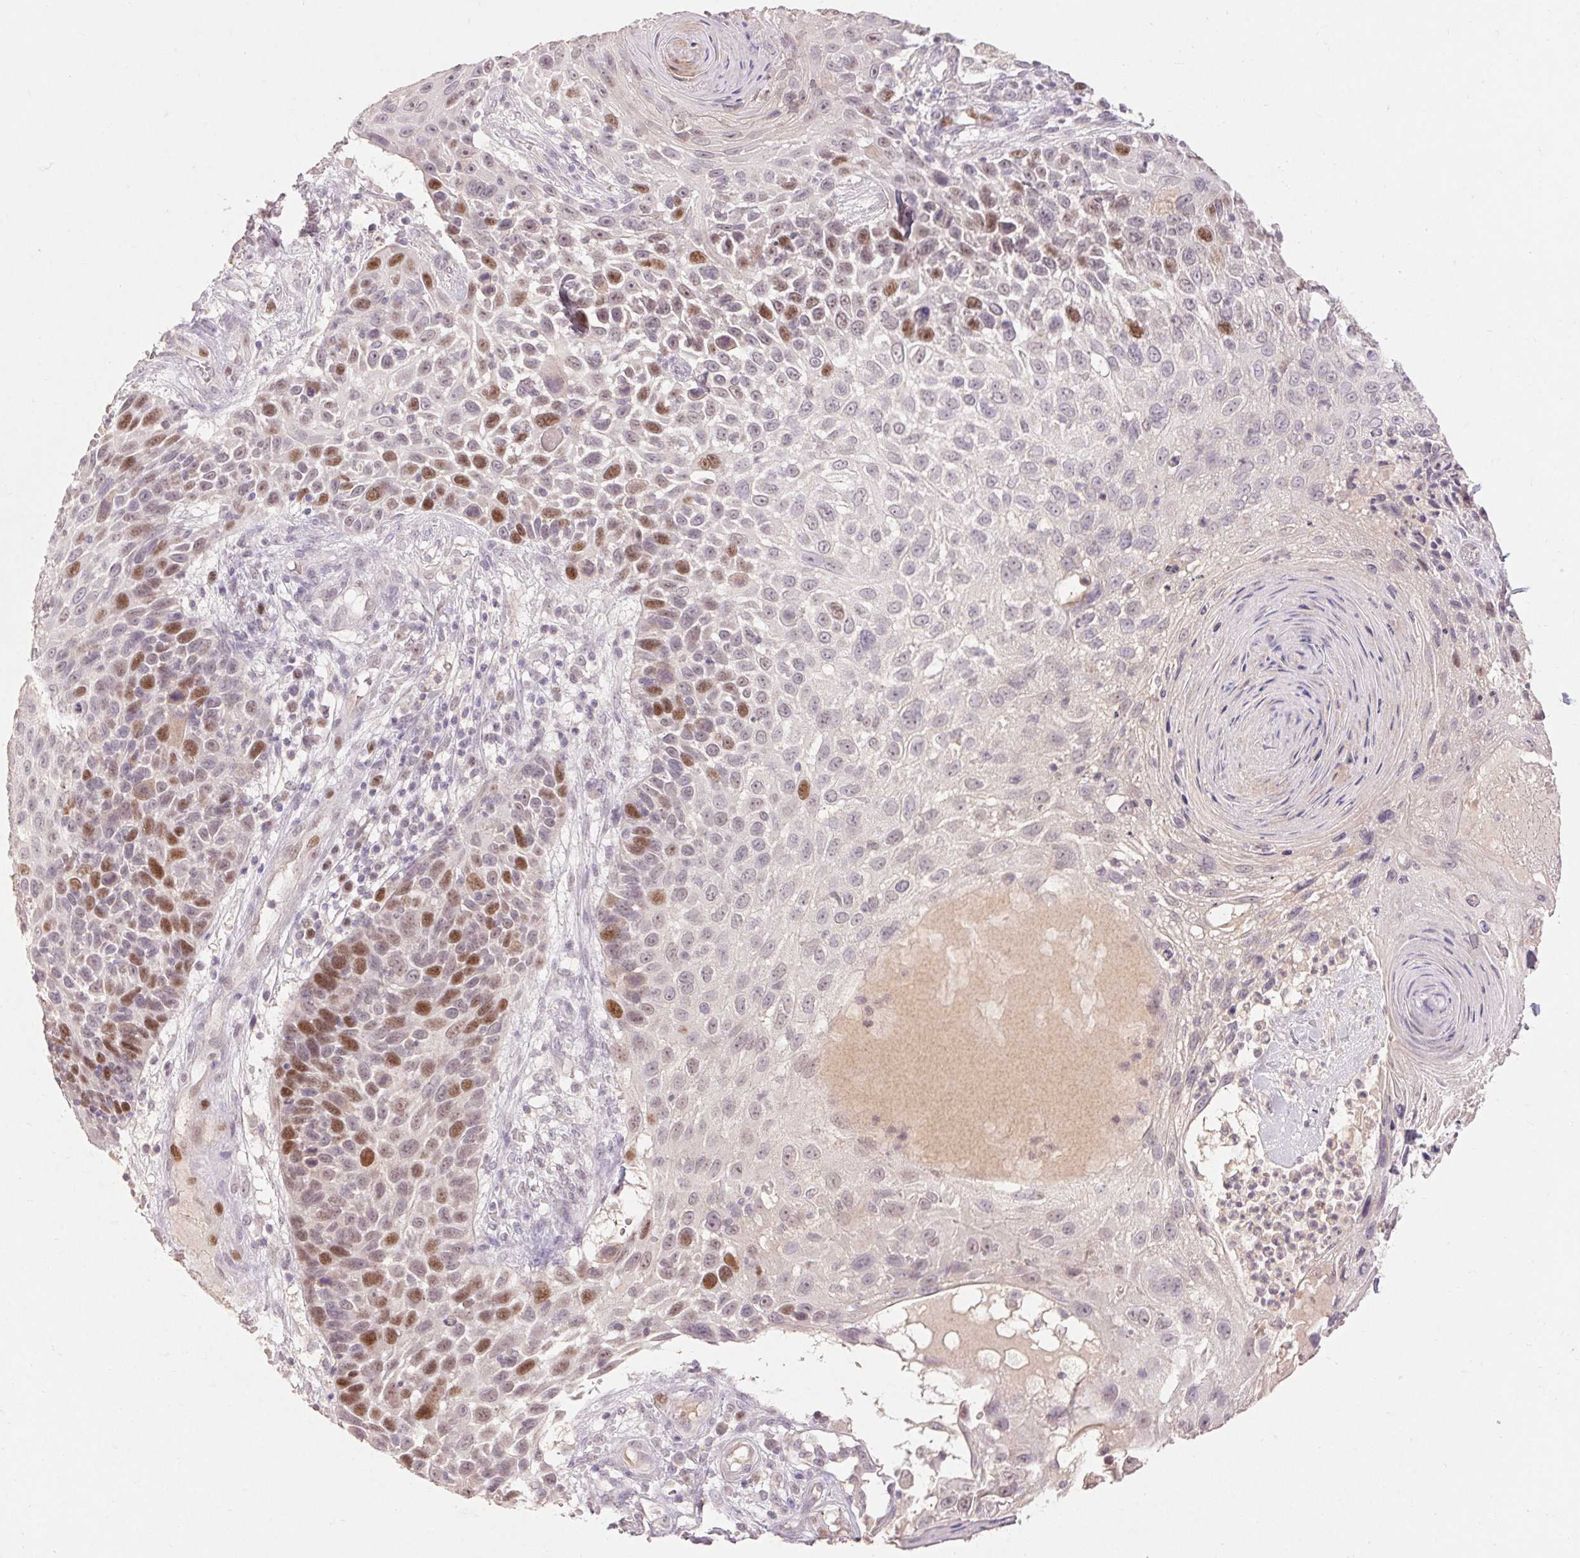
{"staining": {"intensity": "moderate", "quantity": "25%-75%", "location": "nuclear"}, "tissue": "skin cancer", "cell_type": "Tumor cells", "image_type": "cancer", "snomed": [{"axis": "morphology", "description": "Squamous cell carcinoma, NOS"}, {"axis": "topography", "description": "Skin"}], "caption": "Skin cancer (squamous cell carcinoma) tissue shows moderate nuclear staining in about 25%-75% of tumor cells", "gene": "SKP2", "patient": {"sex": "male", "age": 92}}